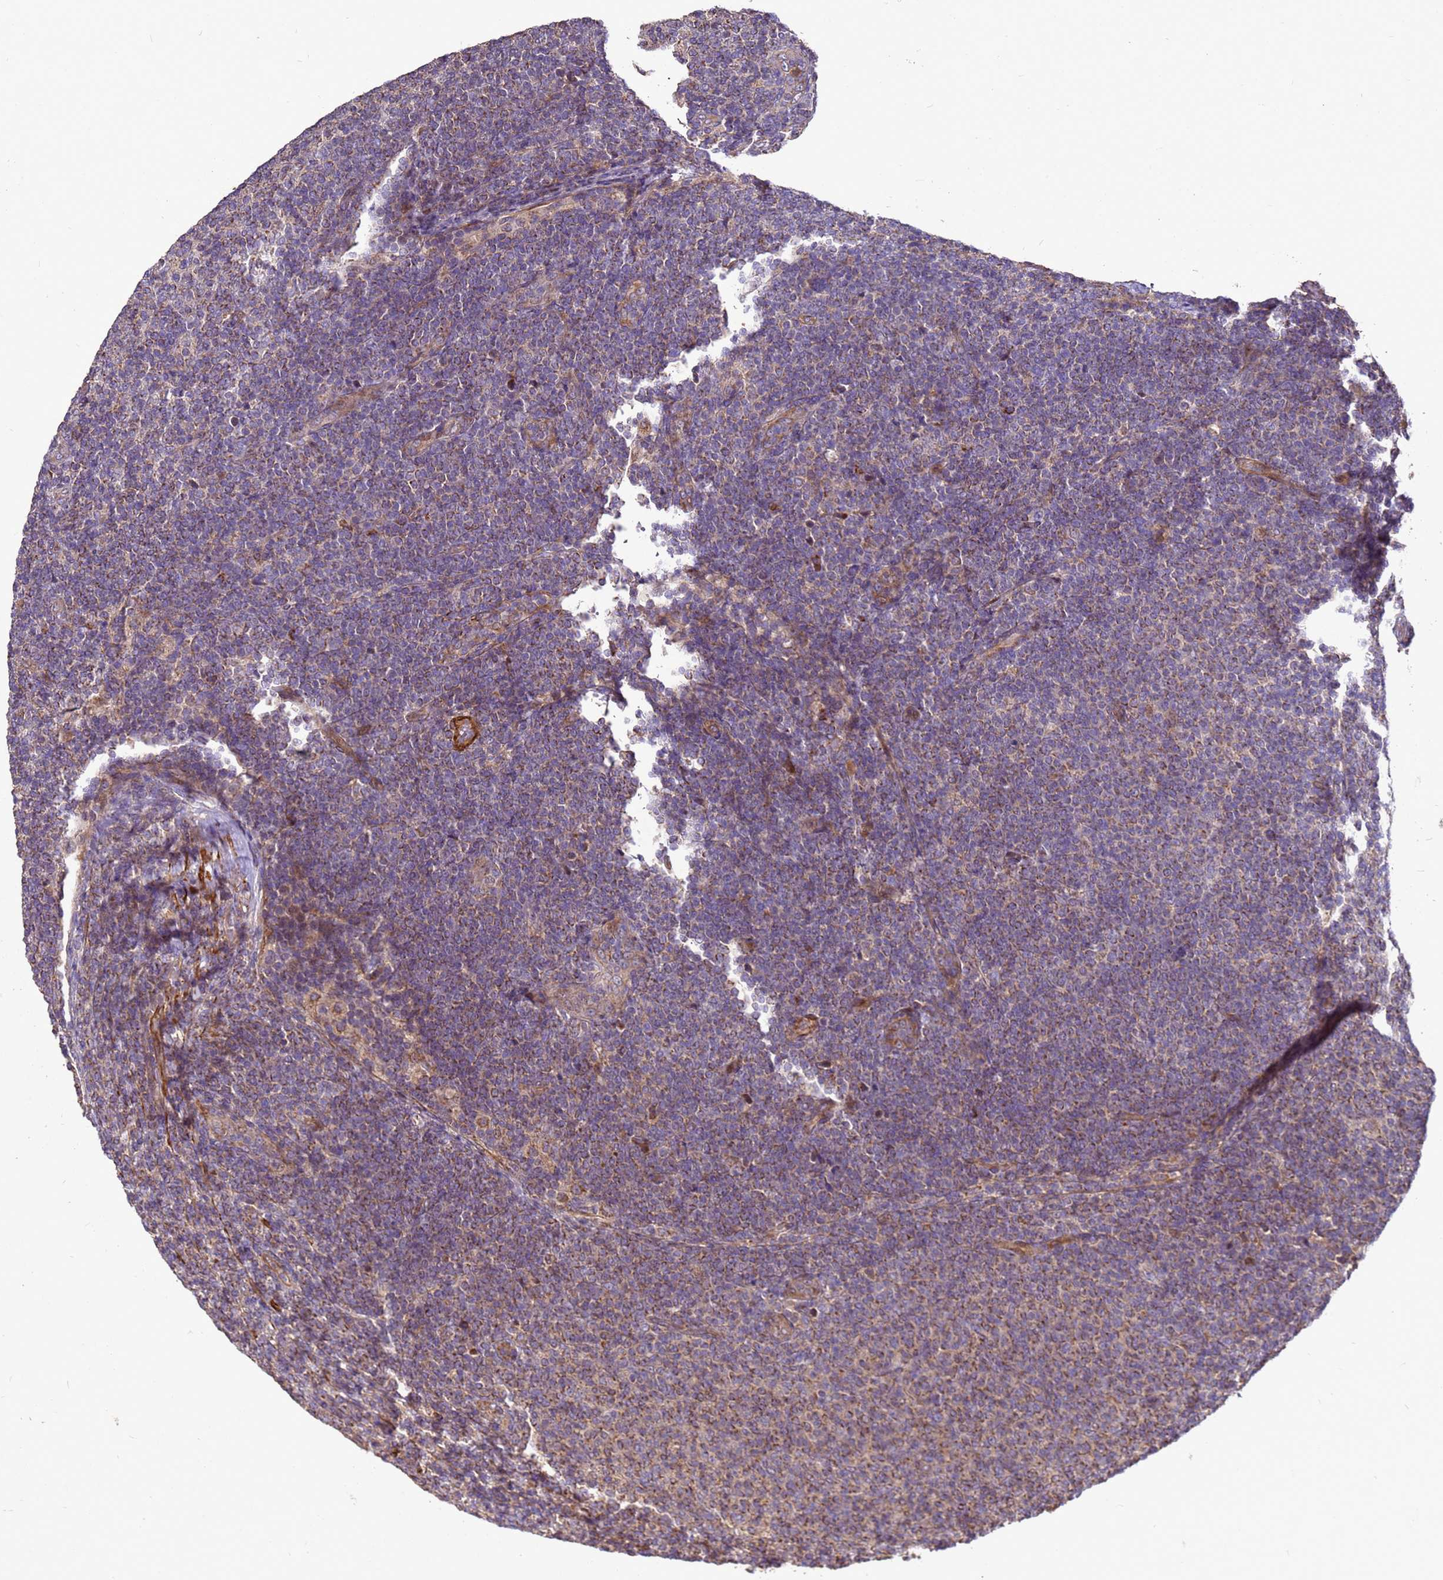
{"staining": {"intensity": "moderate", "quantity": ">75%", "location": "cytoplasmic/membranous"}, "tissue": "lymphoma", "cell_type": "Tumor cells", "image_type": "cancer", "snomed": [{"axis": "morphology", "description": "Malignant lymphoma, non-Hodgkin's type, Low grade"}, {"axis": "topography", "description": "Lymph node"}], "caption": "Human lymphoma stained for a protein (brown) exhibits moderate cytoplasmic/membranous positive expression in about >75% of tumor cells.", "gene": "RSPRY1", "patient": {"sex": "male", "age": 66}}